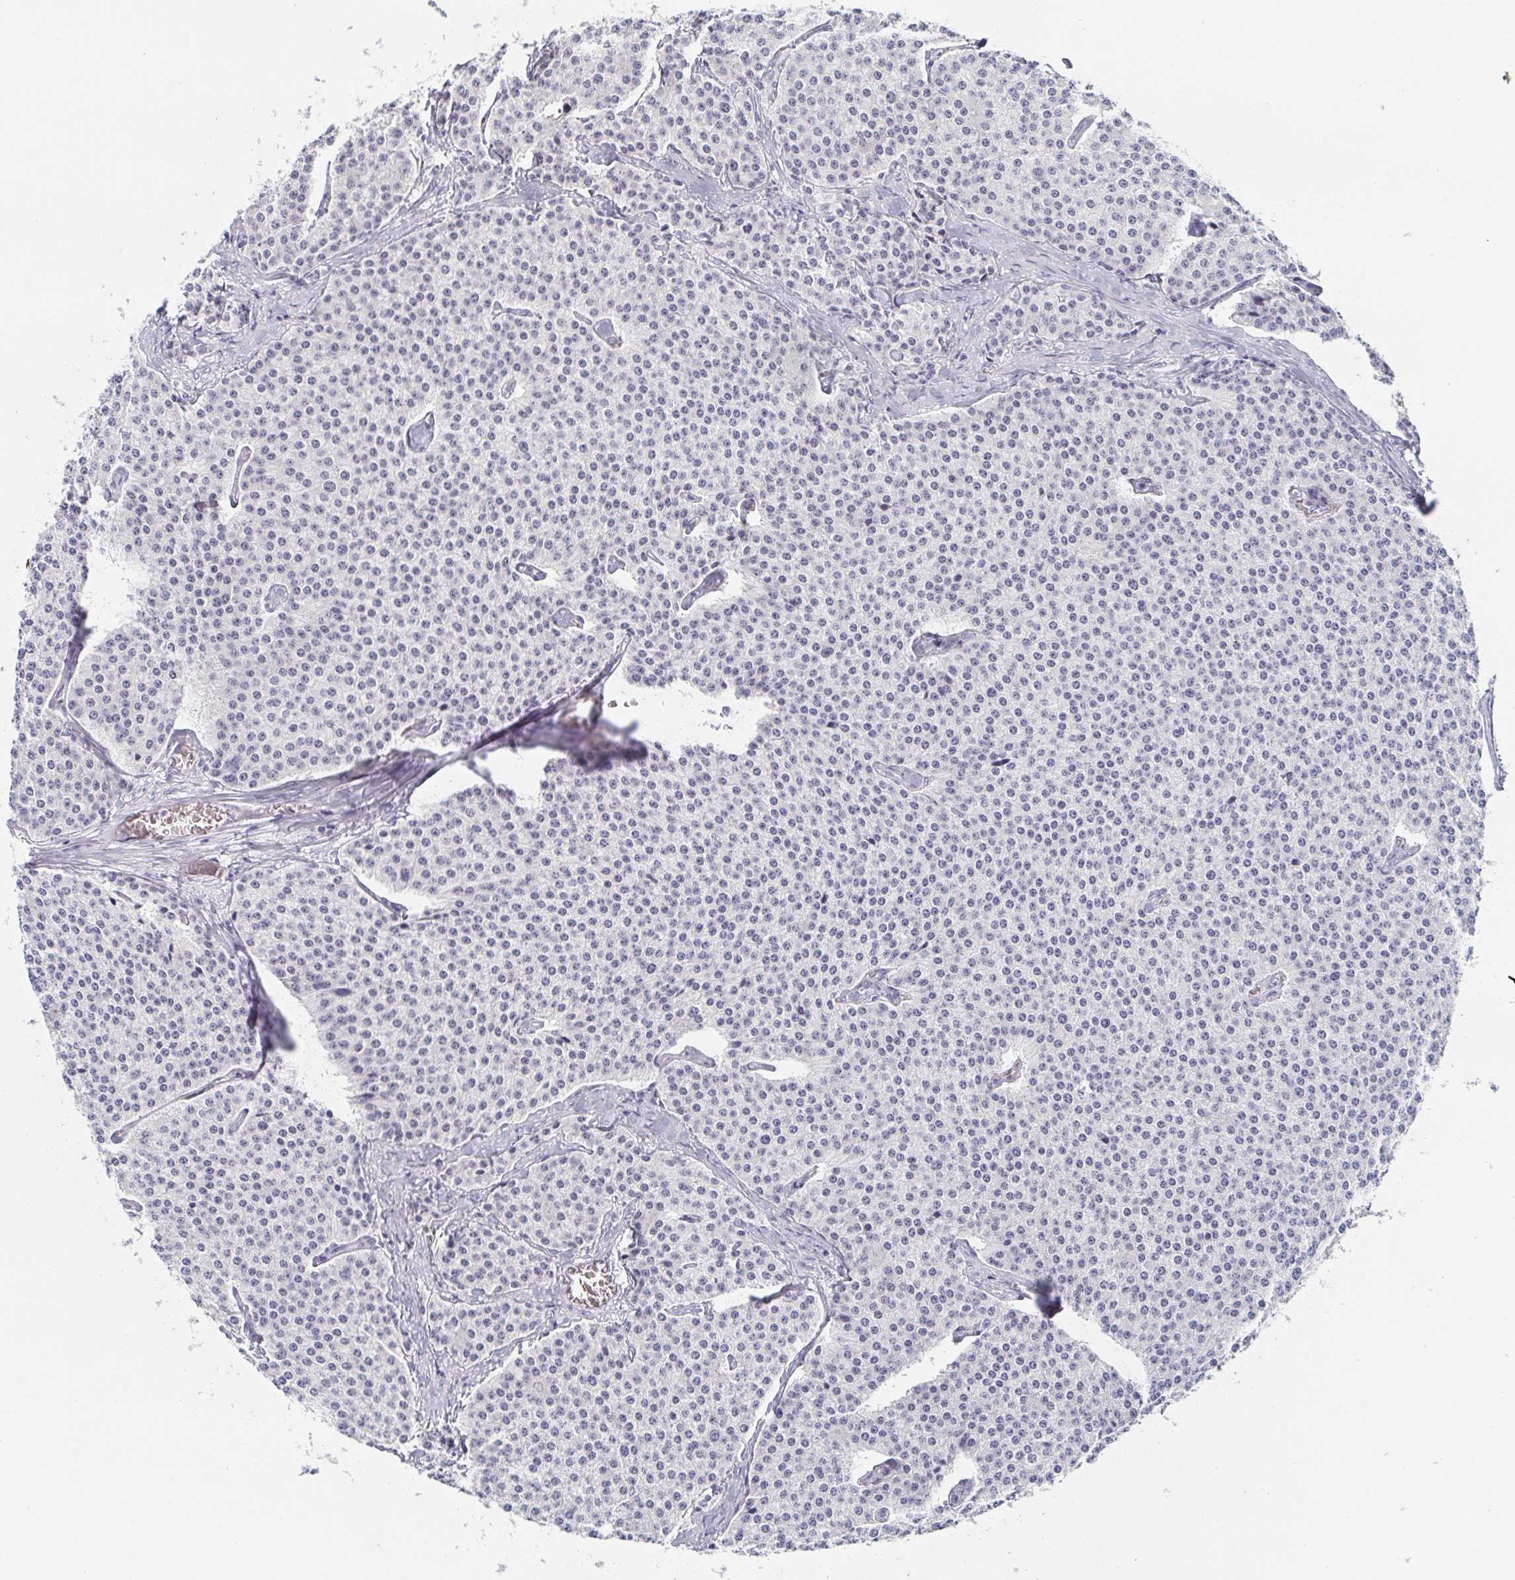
{"staining": {"intensity": "negative", "quantity": "none", "location": "none"}, "tissue": "carcinoid", "cell_type": "Tumor cells", "image_type": "cancer", "snomed": [{"axis": "morphology", "description": "Carcinoid, malignant, NOS"}, {"axis": "topography", "description": "Small intestine"}], "caption": "DAB immunohistochemical staining of human carcinoid shows no significant expression in tumor cells. The staining is performed using DAB brown chromogen with nuclei counter-stained in using hematoxylin.", "gene": "RHOV", "patient": {"sex": "female", "age": 64}}